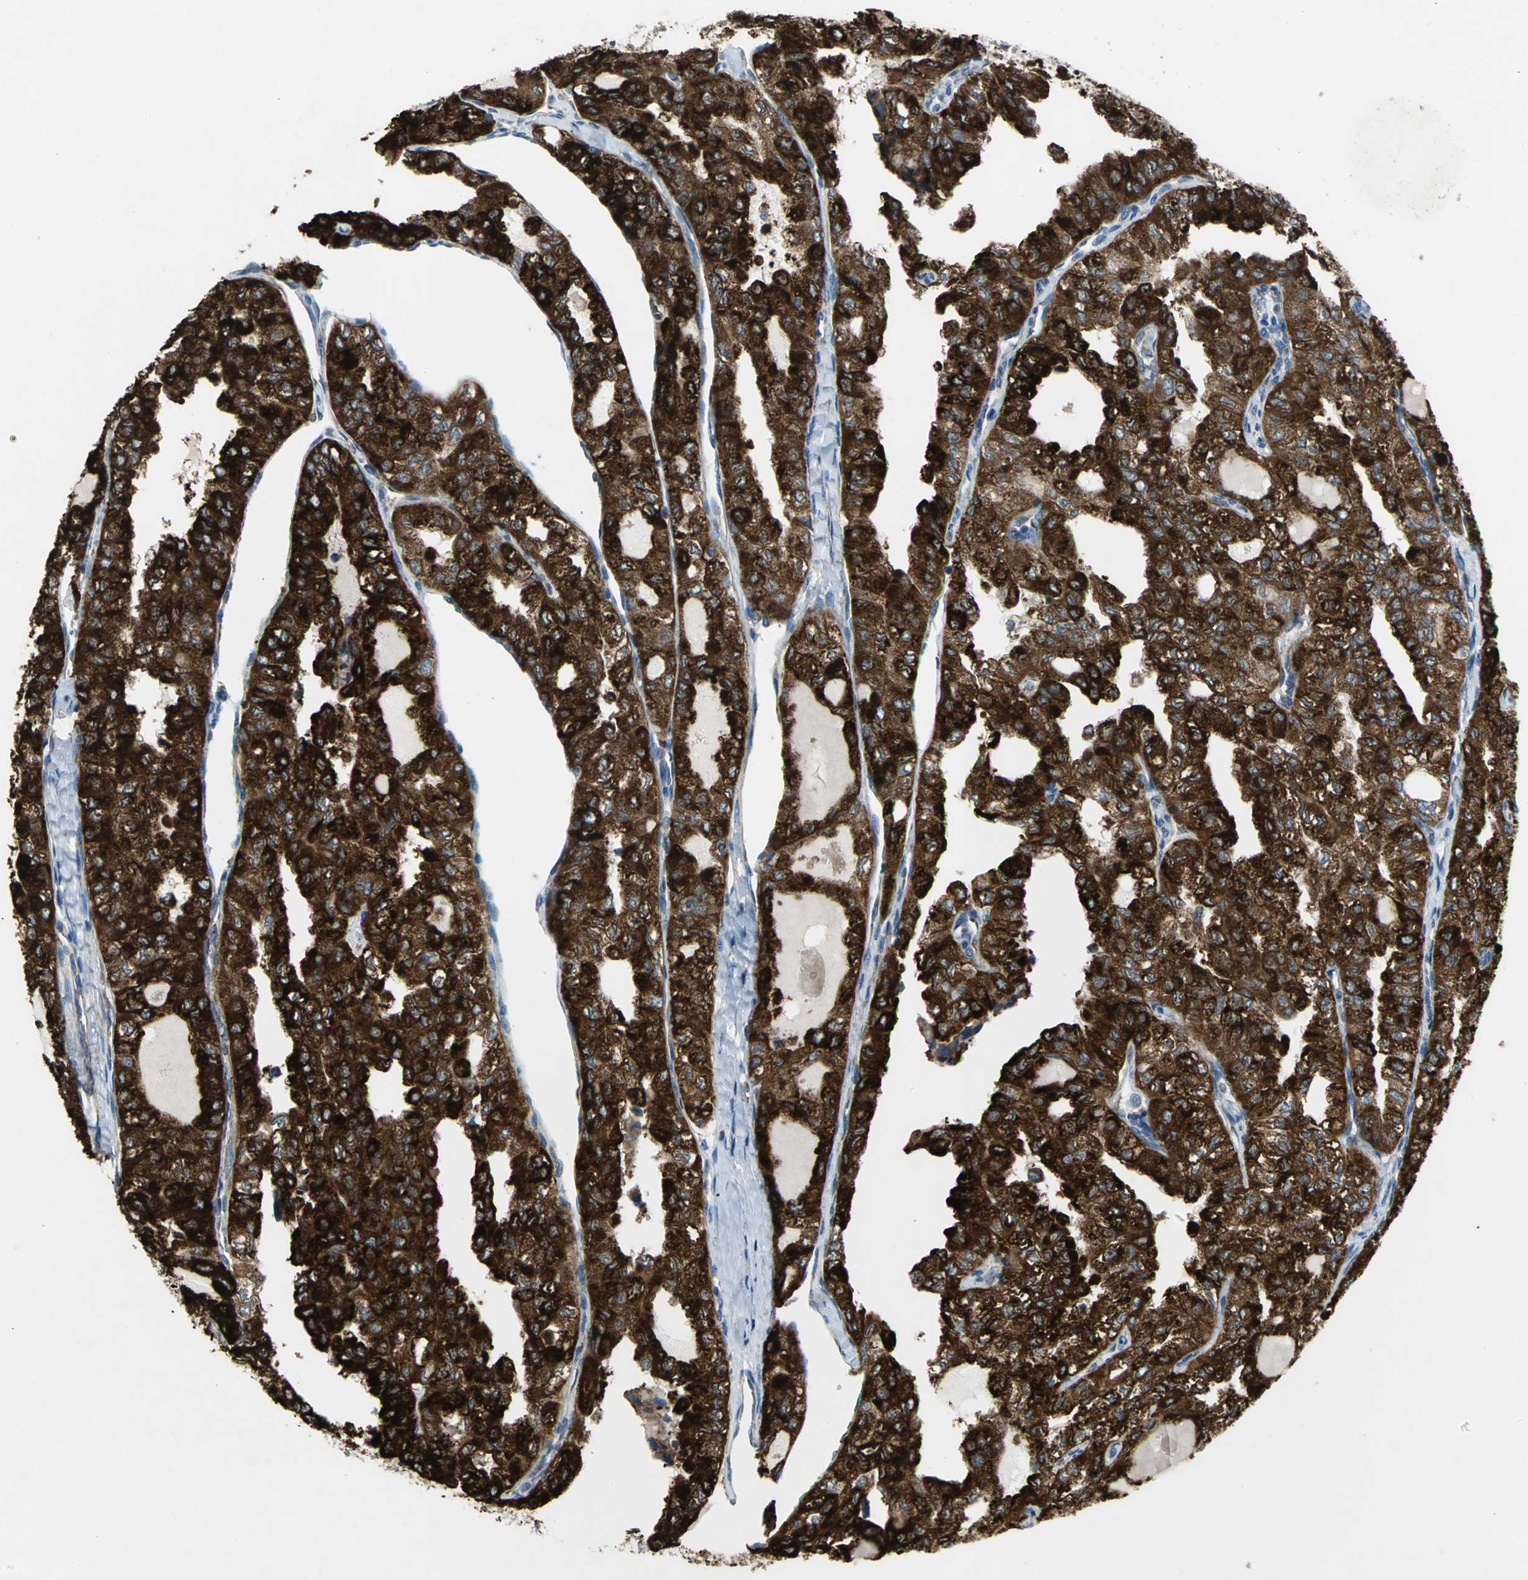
{"staining": {"intensity": "strong", "quantity": ">75%", "location": "cytoplasmic/membranous"}, "tissue": "thyroid cancer", "cell_type": "Tumor cells", "image_type": "cancer", "snomed": [{"axis": "morphology", "description": "Follicular adenoma carcinoma, NOS"}, {"axis": "topography", "description": "Thyroid gland"}], "caption": "Brown immunohistochemical staining in human thyroid cancer demonstrates strong cytoplasmic/membranous positivity in approximately >75% of tumor cells.", "gene": "TULP4", "patient": {"sex": "male", "age": 75}}